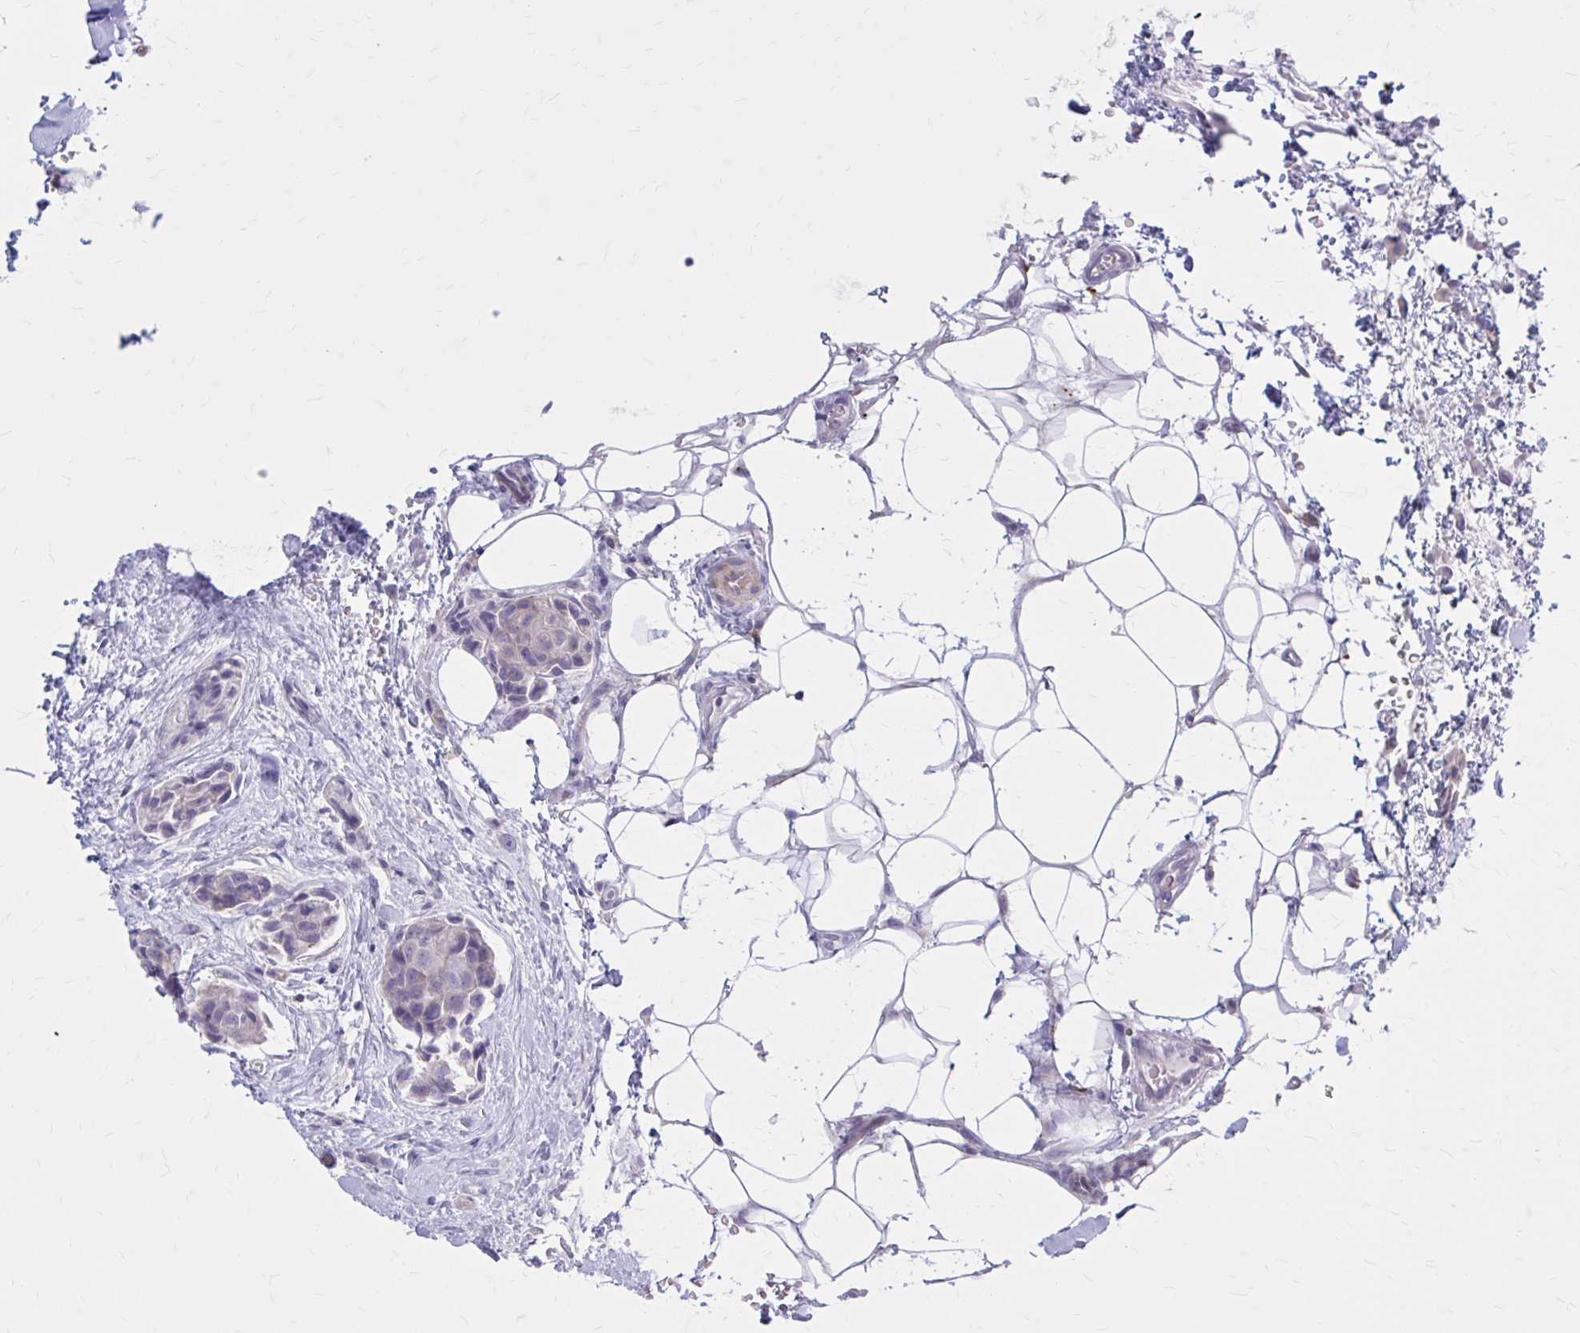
{"staining": {"intensity": "negative", "quantity": "none", "location": "none"}, "tissue": "breast cancer", "cell_type": "Tumor cells", "image_type": "cancer", "snomed": [{"axis": "morphology", "description": "Duct carcinoma"}, {"axis": "topography", "description": "Breast"}, {"axis": "topography", "description": "Lymph node"}], "caption": "IHC of breast cancer (intraductal carcinoma) shows no expression in tumor cells. (Immunohistochemistry, brightfield microscopy, high magnification).", "gene": "PITPNM1", "patient": {"sex": "female", "age": 80}}